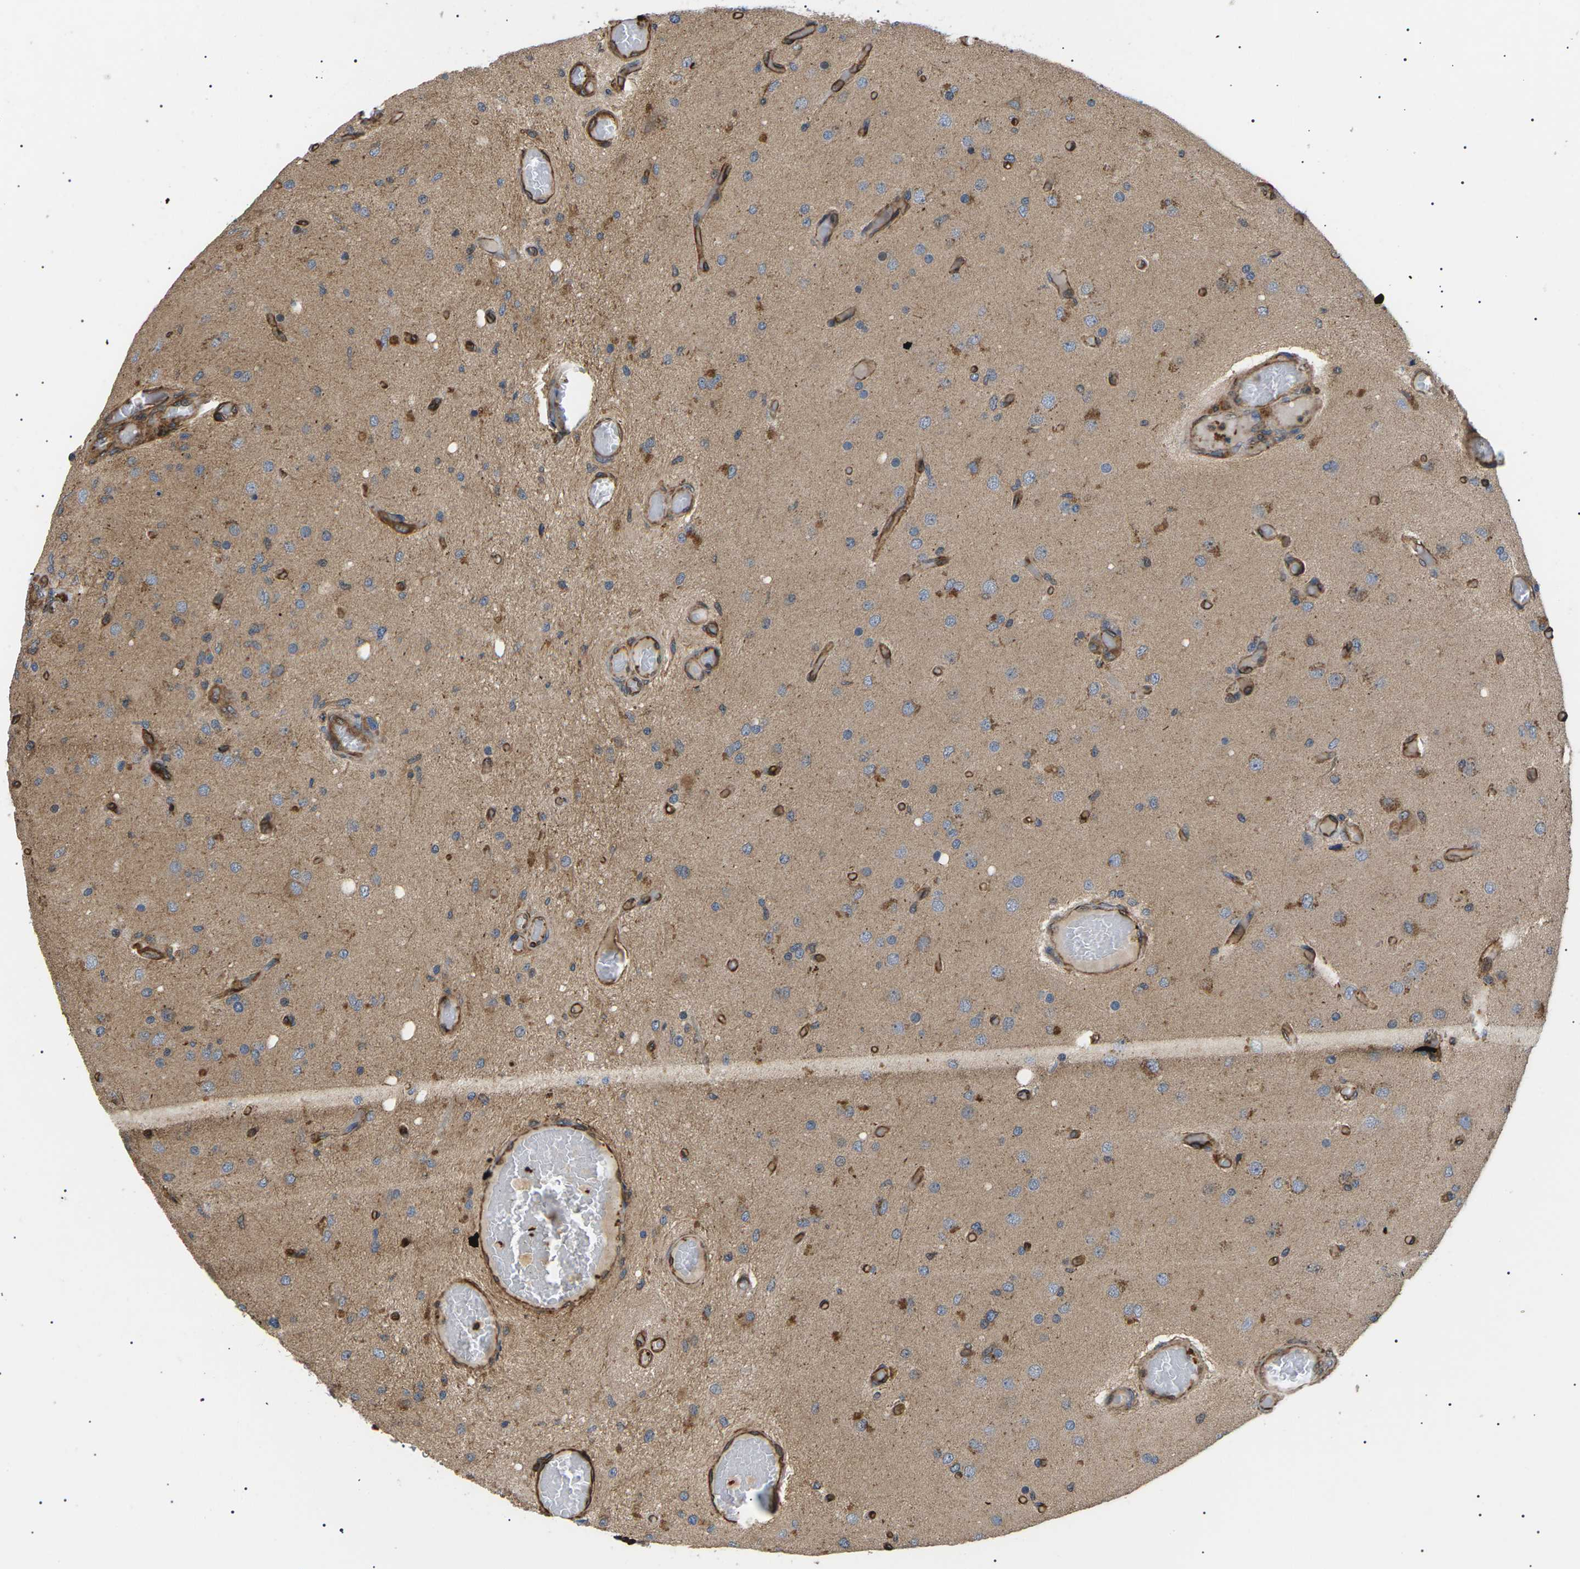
{"staining": {"intensity": "moderate", "quantity": "<25%", "location": "cytoplasmic/membranous"}, "tissue": "glioma", "cell_type": "Tumor cells", "image_type": "cancer", "snomed": [{"axis": "morphology", "description": "Normal tissue, NOS"}, {"axis": "morphology", "description": "Glioma, malignant, High grade"}, {"axis": "topography", "description": "Cerebral cortex"}], "caption": "A photomicrograph of human glioma stained for a protein reveals moderate cytoplasmic/membranous brown staining in tumor cells. The staining is performed using DAB (3,3'-diaminobenzidine) brown chromogen to label protein expression. The nuclei are counter-stained blue using hematoxylin.", "gene": "TMTC4", "patient": {"sex": "male", "age": 77}}